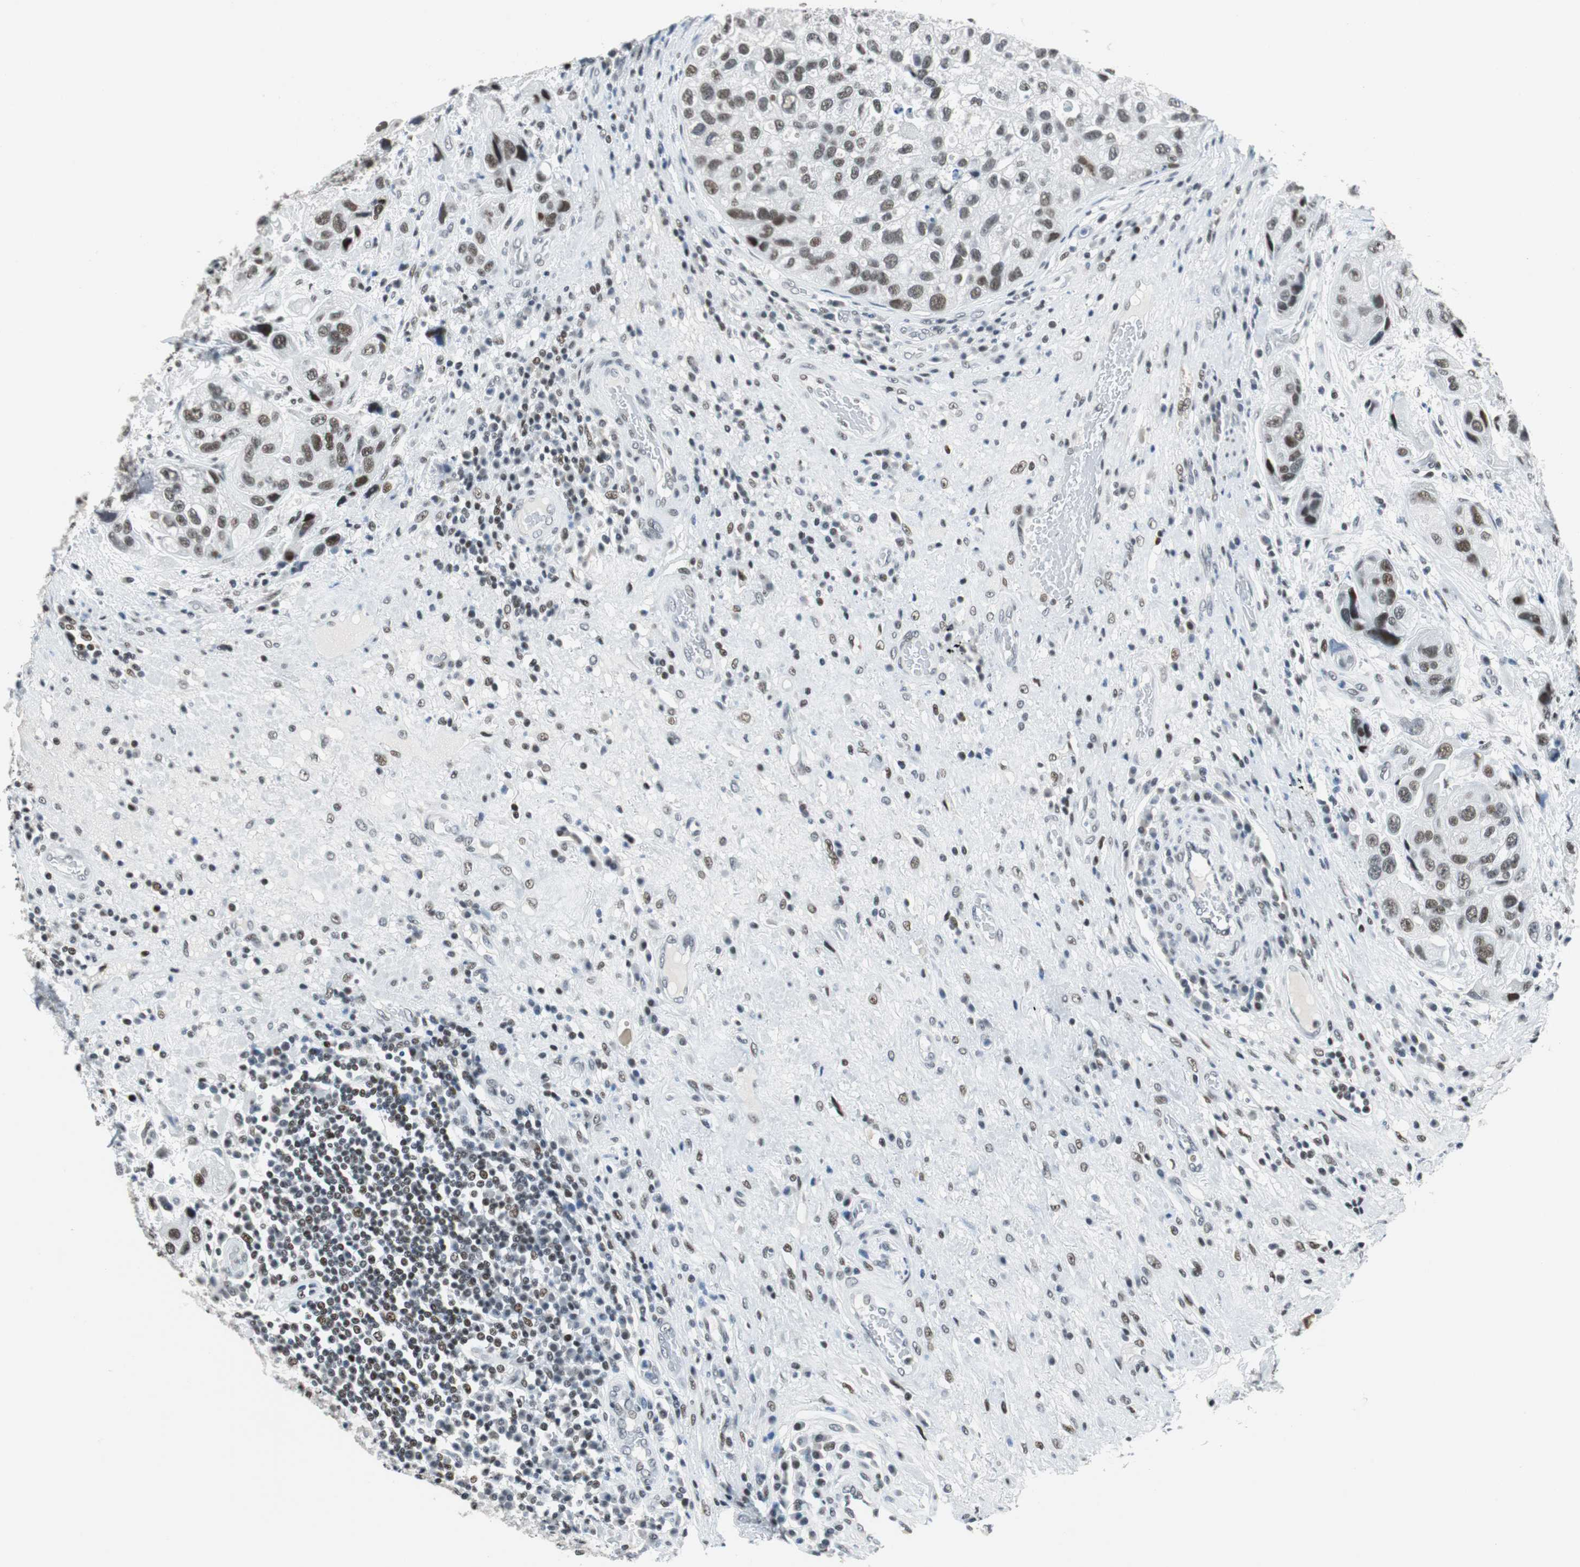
{"staining": {"intensity": "strong", "quantity": "25%-75%", "location": "nuclear"}, "tissue": "urothelial cancer", "cell_type": "Tumor cells", "image_type": "cancer", "snomed": [{"axis": "morphology", "description": "Urothelial carcinoma, High grade"}, {"axis": "topography", "description": "Urinary bladder"}], "caption": "Immunohistochemistry (DAB) staining of urothelial cancer shows strong nuclear protein positivity in approximately 25%-75% of tumor cells.", "gene": "HDAC3", "patient": {"sex": "female", "age": 64}}